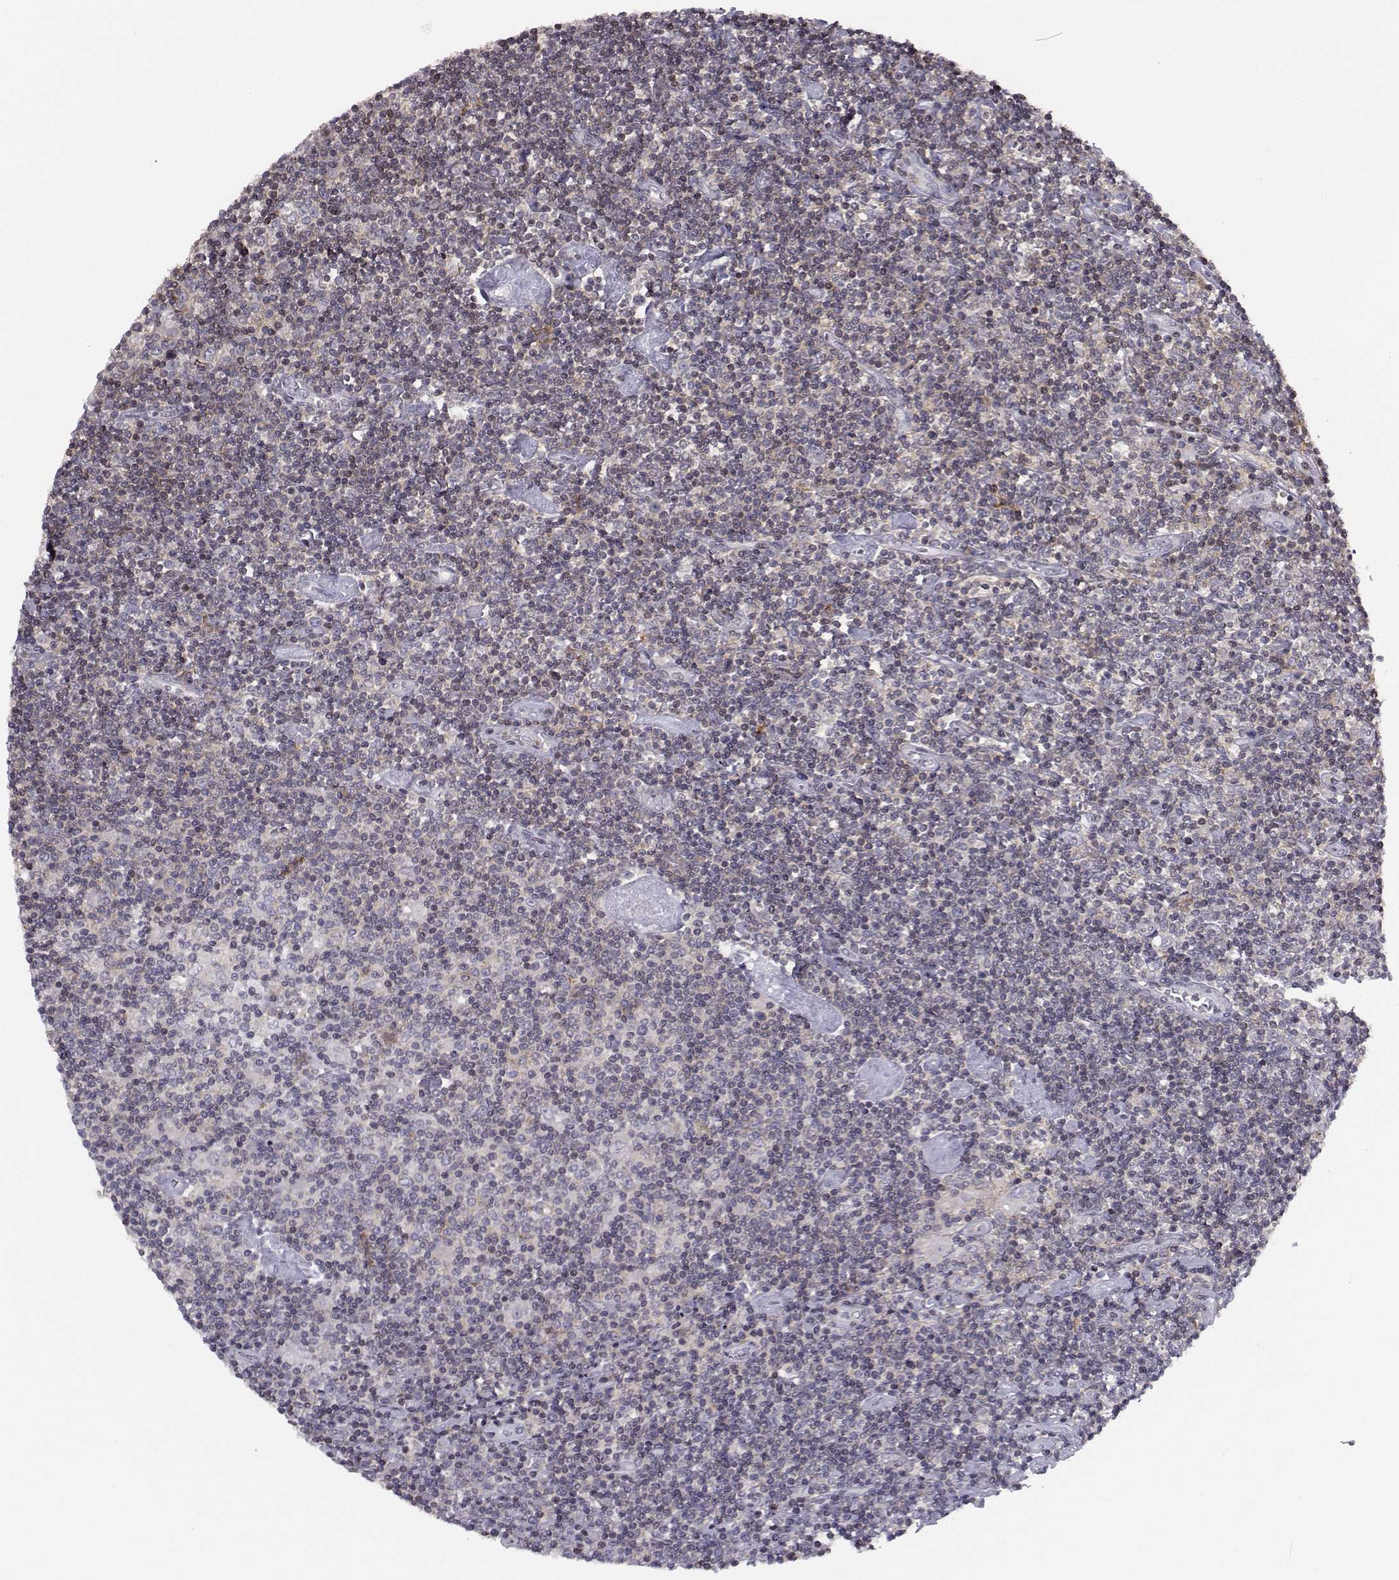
{"staining": {"intensity": "negative", "quantity": "none", "location": "none"}, "tissue": "lymphoma", "cell_type": "Tumor cells", "image_type": "cancer", "snomed": [{"axis": "morphology", "description": "Hodgkin's disease, NOS"}, {"axis": "topography", "description": "Lymph node"}], "caption": "Protein analysis of lymphoma demonstrates no significant expression in tumor cells.", "gene": "PCP4L1", "patient": {"sex": "male", "age": 40}}